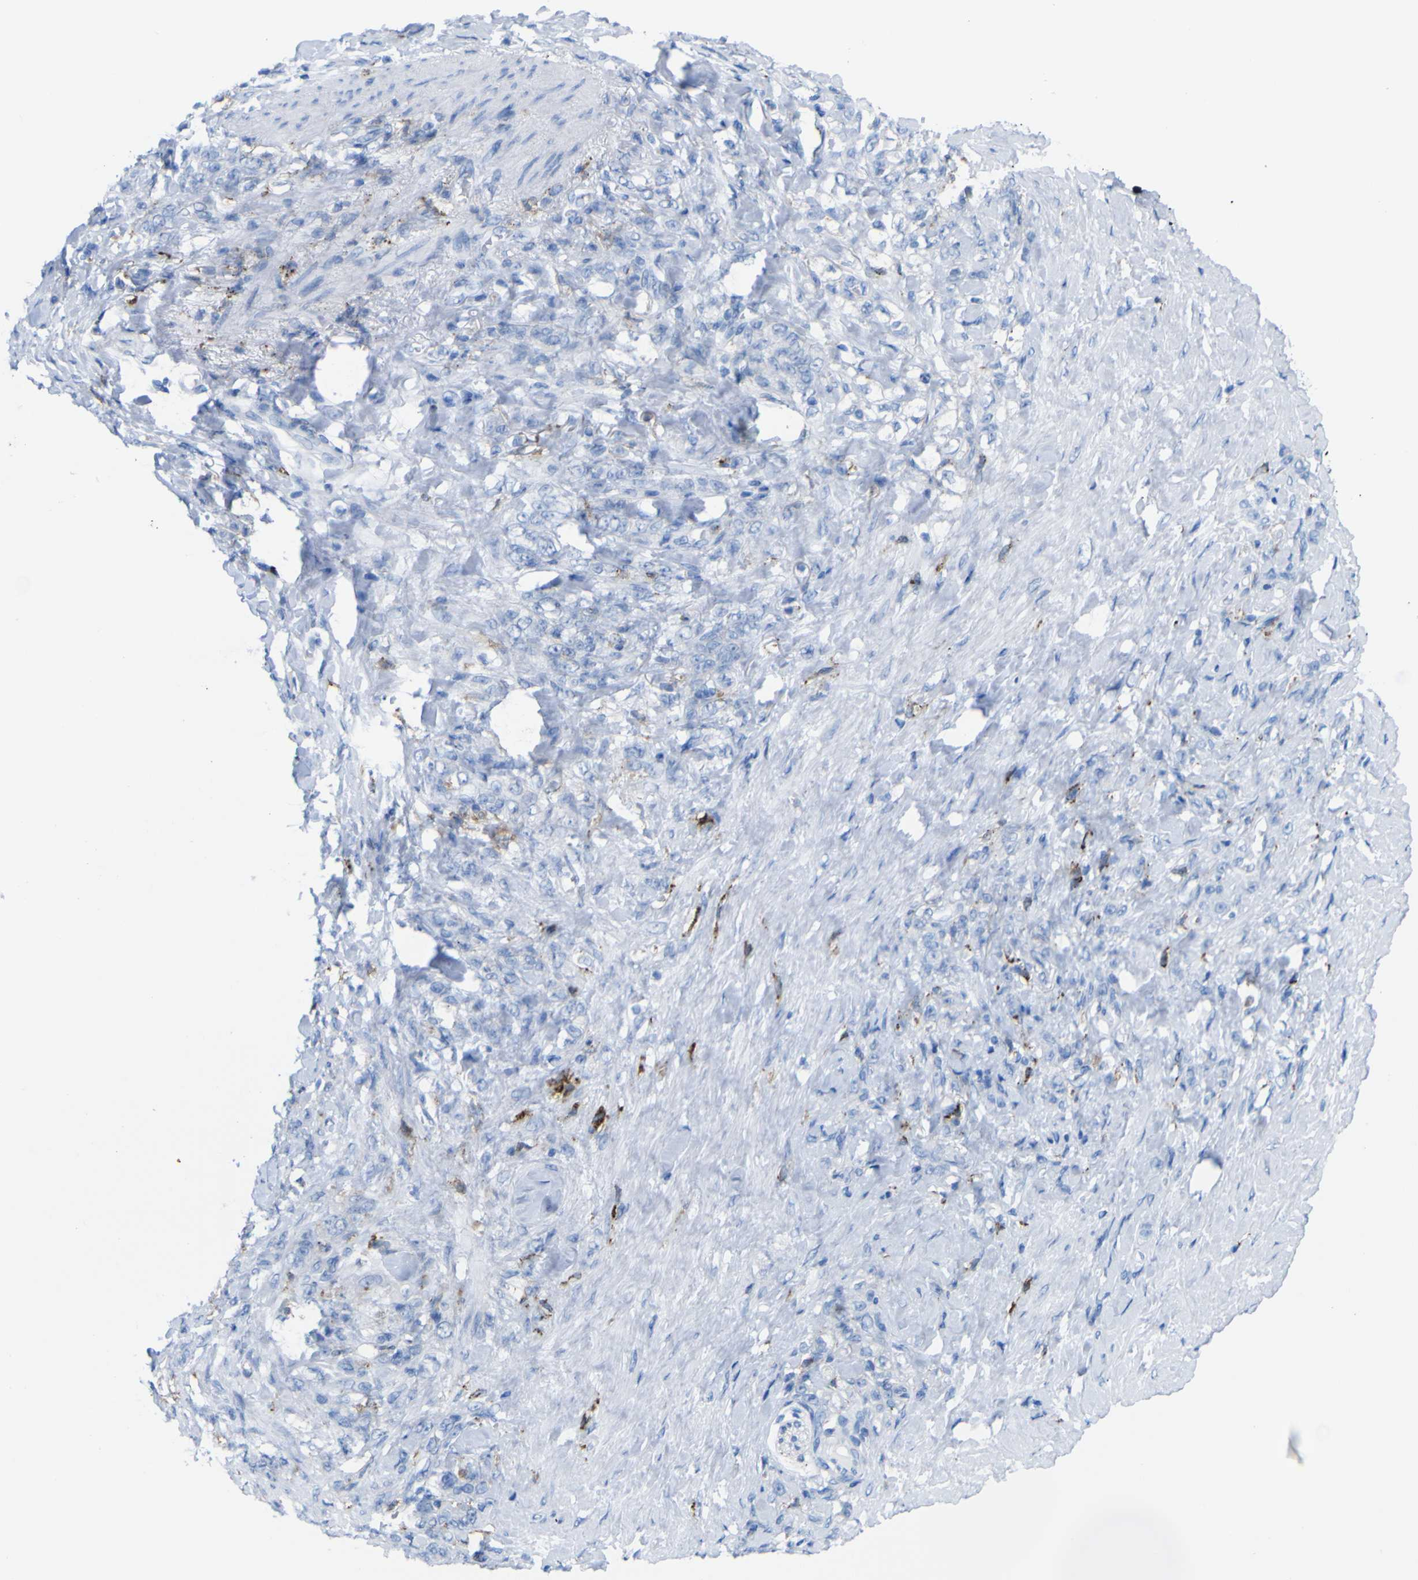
{"staining": {"intensity": "moderate", "quantity": "<25%", "location": "cytoplasmic/membranous"}, "tissue": "stomach cancer", "cell_type": "Tumor cells", "image_type": "cancer", "snomed": [{"axis": "morphology", "description": "Adenocarcinoma, NOS"}, {"axis": "topography", "description": "Stomach"}], "caption": "Immunohistochemical staining of stomach cancer (adenocarcinoma) shows moderate cytoplasmic/membranous protein staining in approximately <25% of tumor cells.", "gene": "PLD3", "patient": {"sex": "male", "age": 82}}